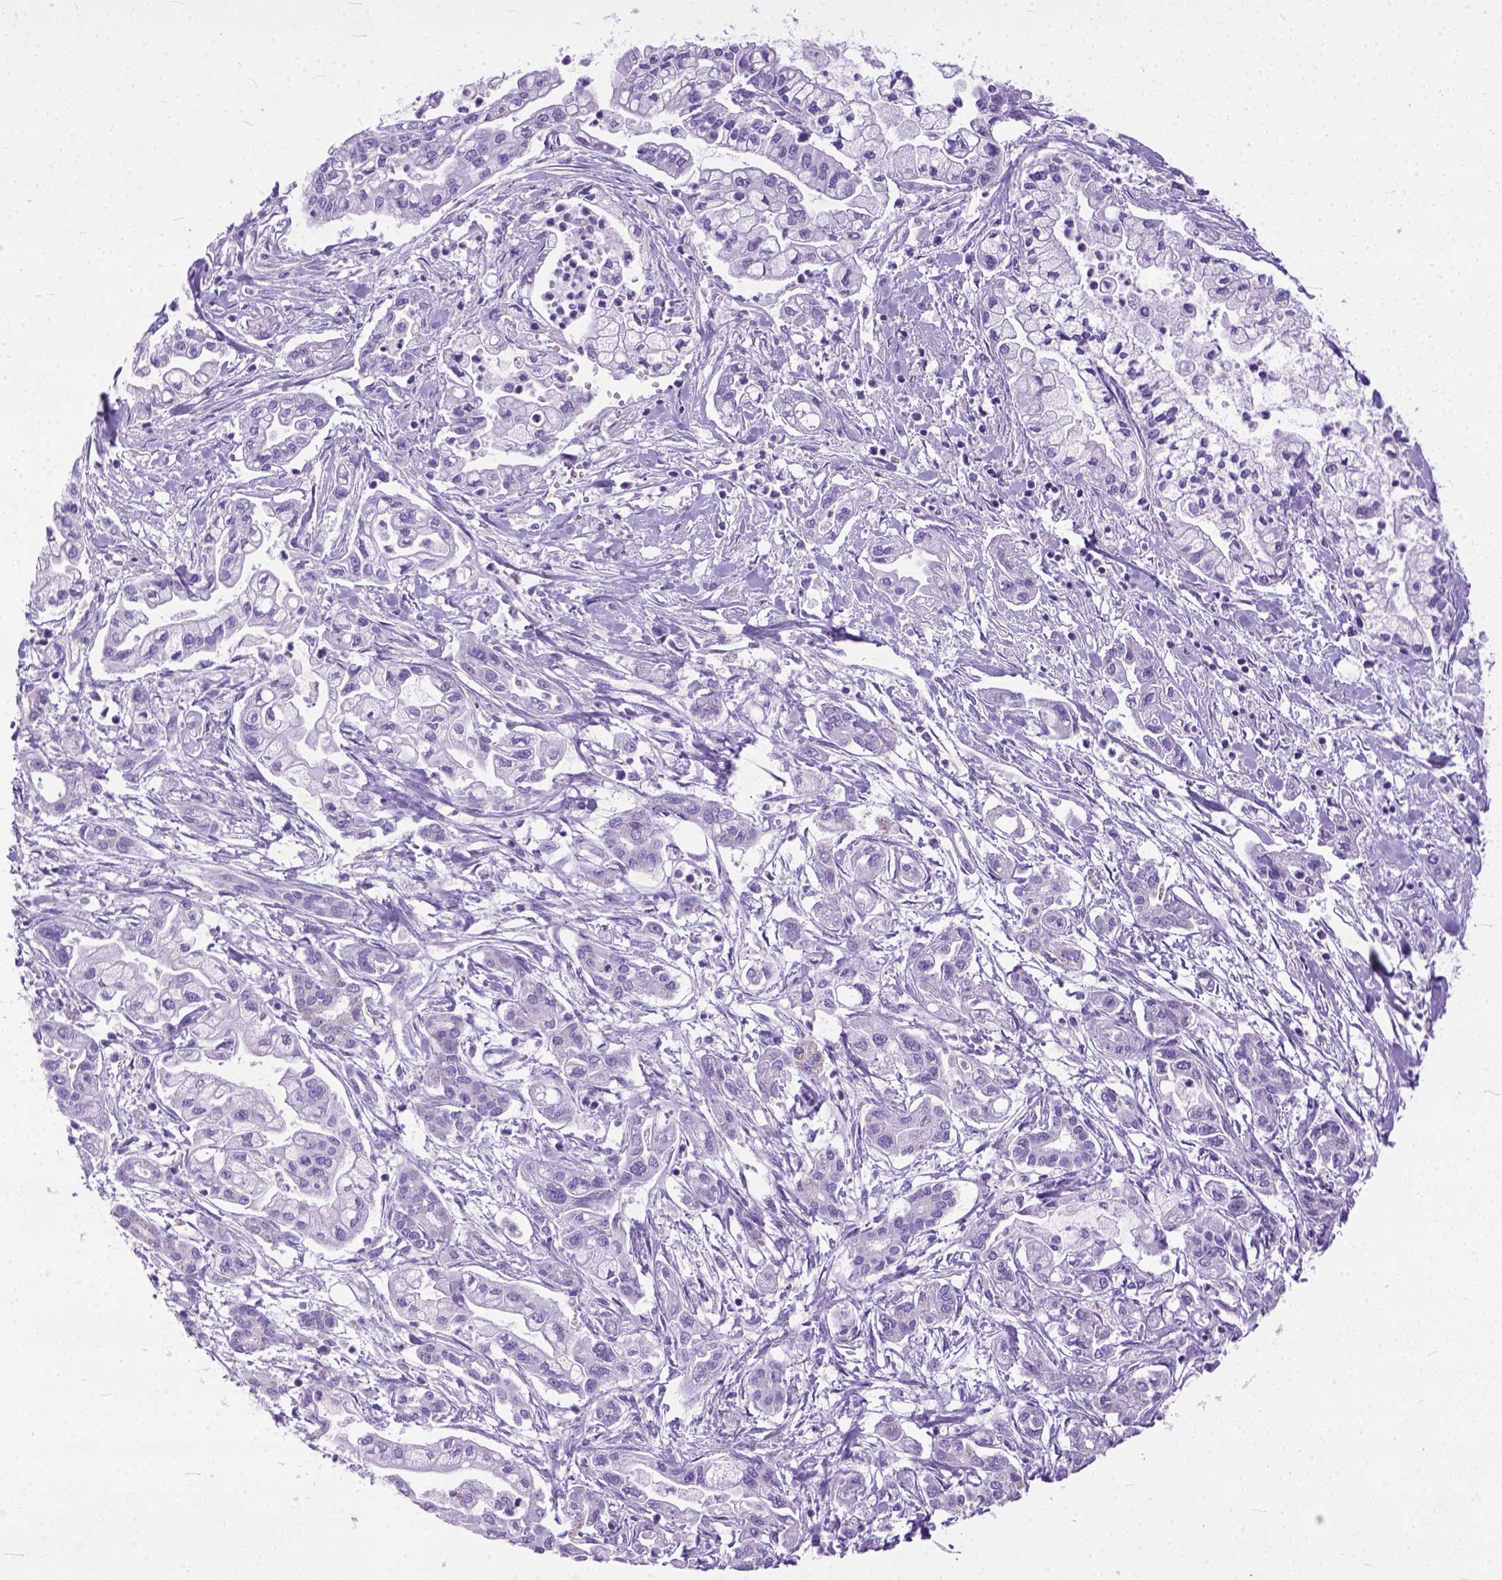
{"staining": {"intensity": "negative", "quantity": "none", "location": "none"}, "tissue": "pancreatic cancer", "cell_type": "Tumor cells", "image_type": "cancer", "snomed": [{"axis": "morphology", "description": "Adenocarcinoma, NOS"}, {"axis": "topography", "description": "Pancreas"}], "caption": "Immunohistochemistry of pancreatic adenocarcinoma displays no staining in tumor cells.", "gene": "PLK5", "patient": {"sex": "male", "age": 54}}